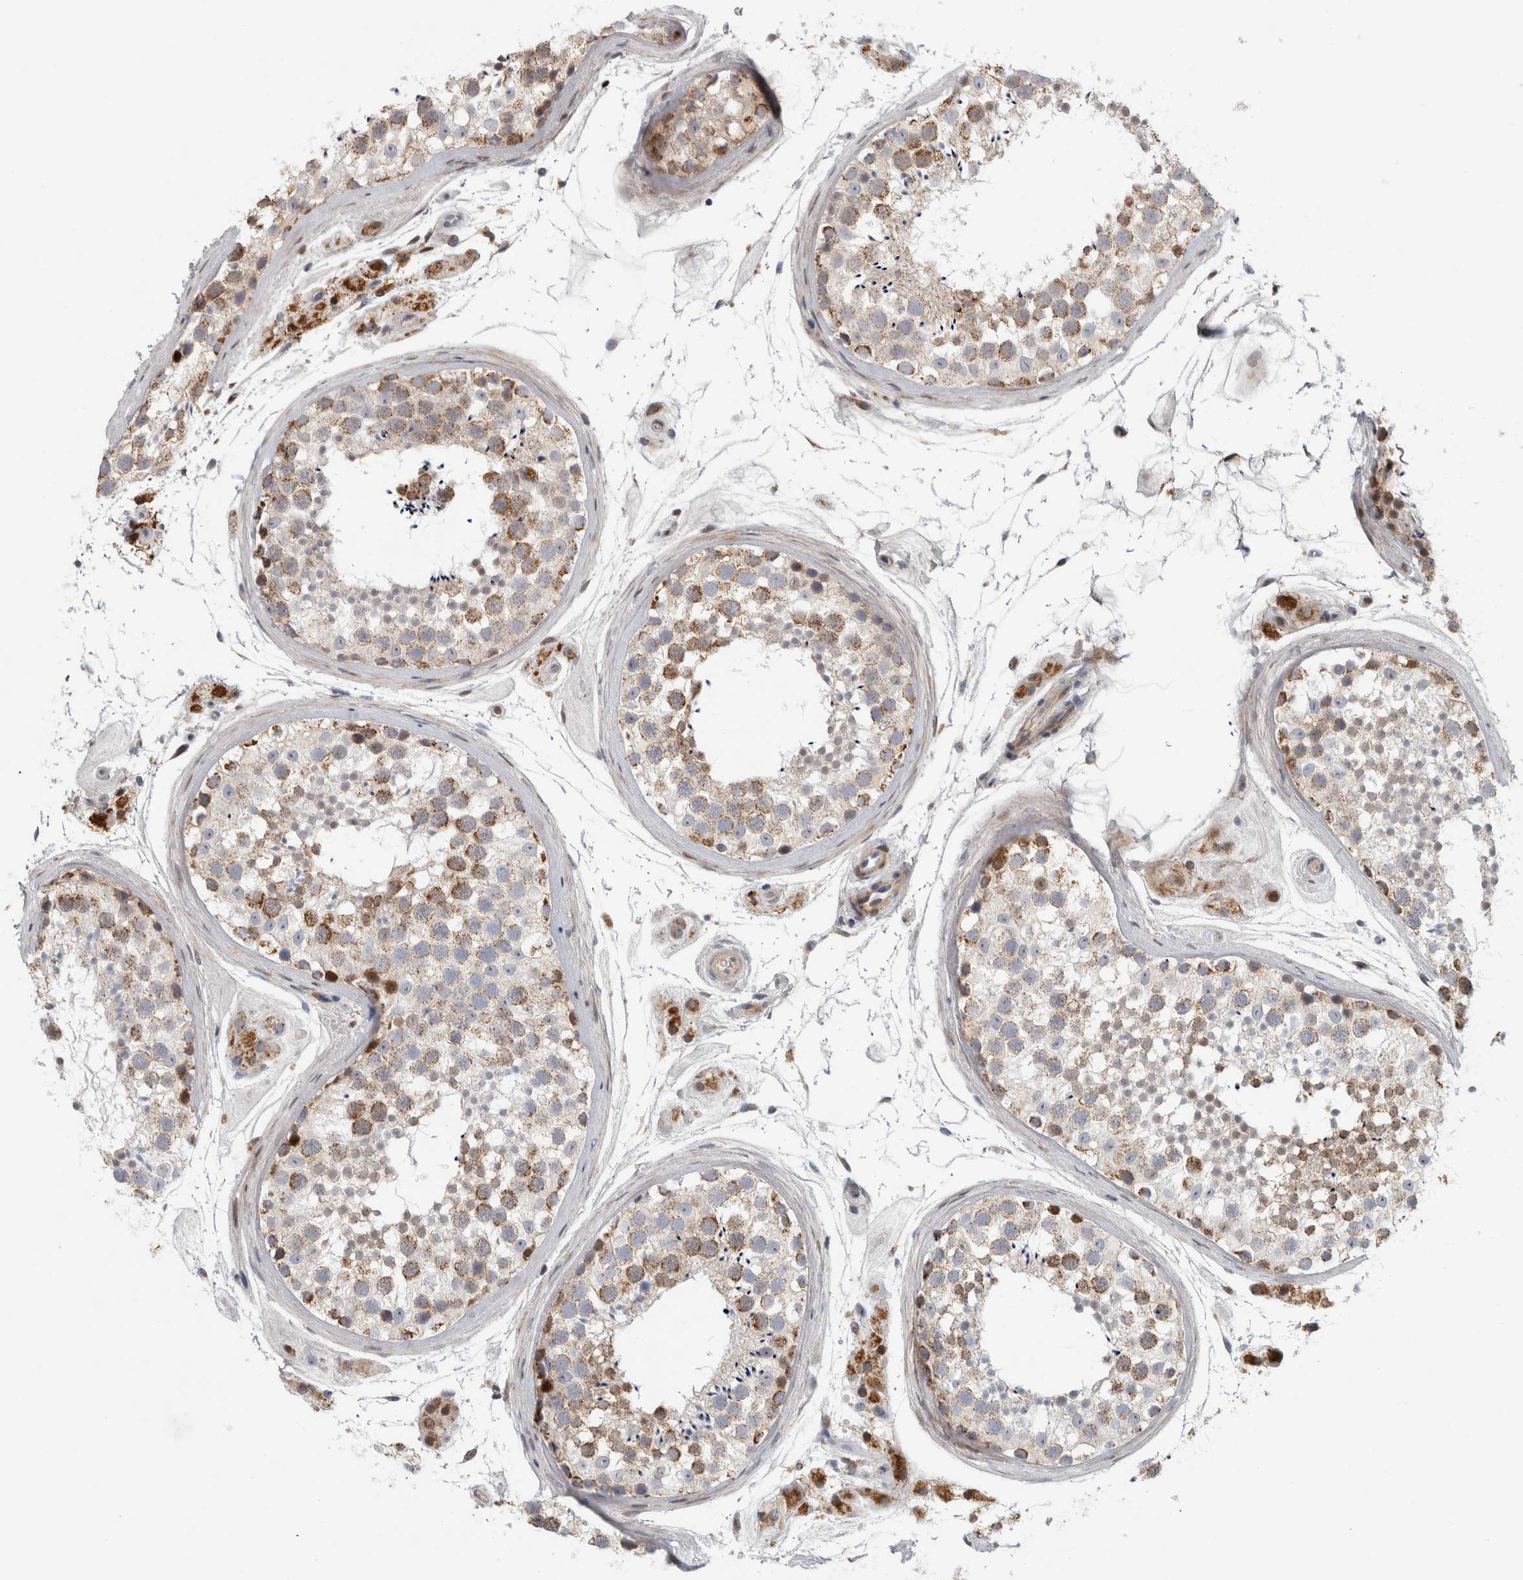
{"staining": {"intensity": "moderate", "quantity": "25%-75%", "location": "cytoplasmic/membranous"}, "tissue": "testis", "cell_type": "Cells in seminiferous ducts", "image_type": "normal", "snomed": [{"axis": "morphology", "description": "Normal tissue, NOS"}, {"axis": "topography", "description": "Testis"}], "caption": "Protein expression analysis of normal testis shows moderate cytoplasmic/membranous positivity in approximately 25%-75% of cells in seminiferous ducts. (Brightfield microscopy of DAB IHC at high magnification).", "gene": "RBM48", "patient": {"sex": "male", "age": 46}}